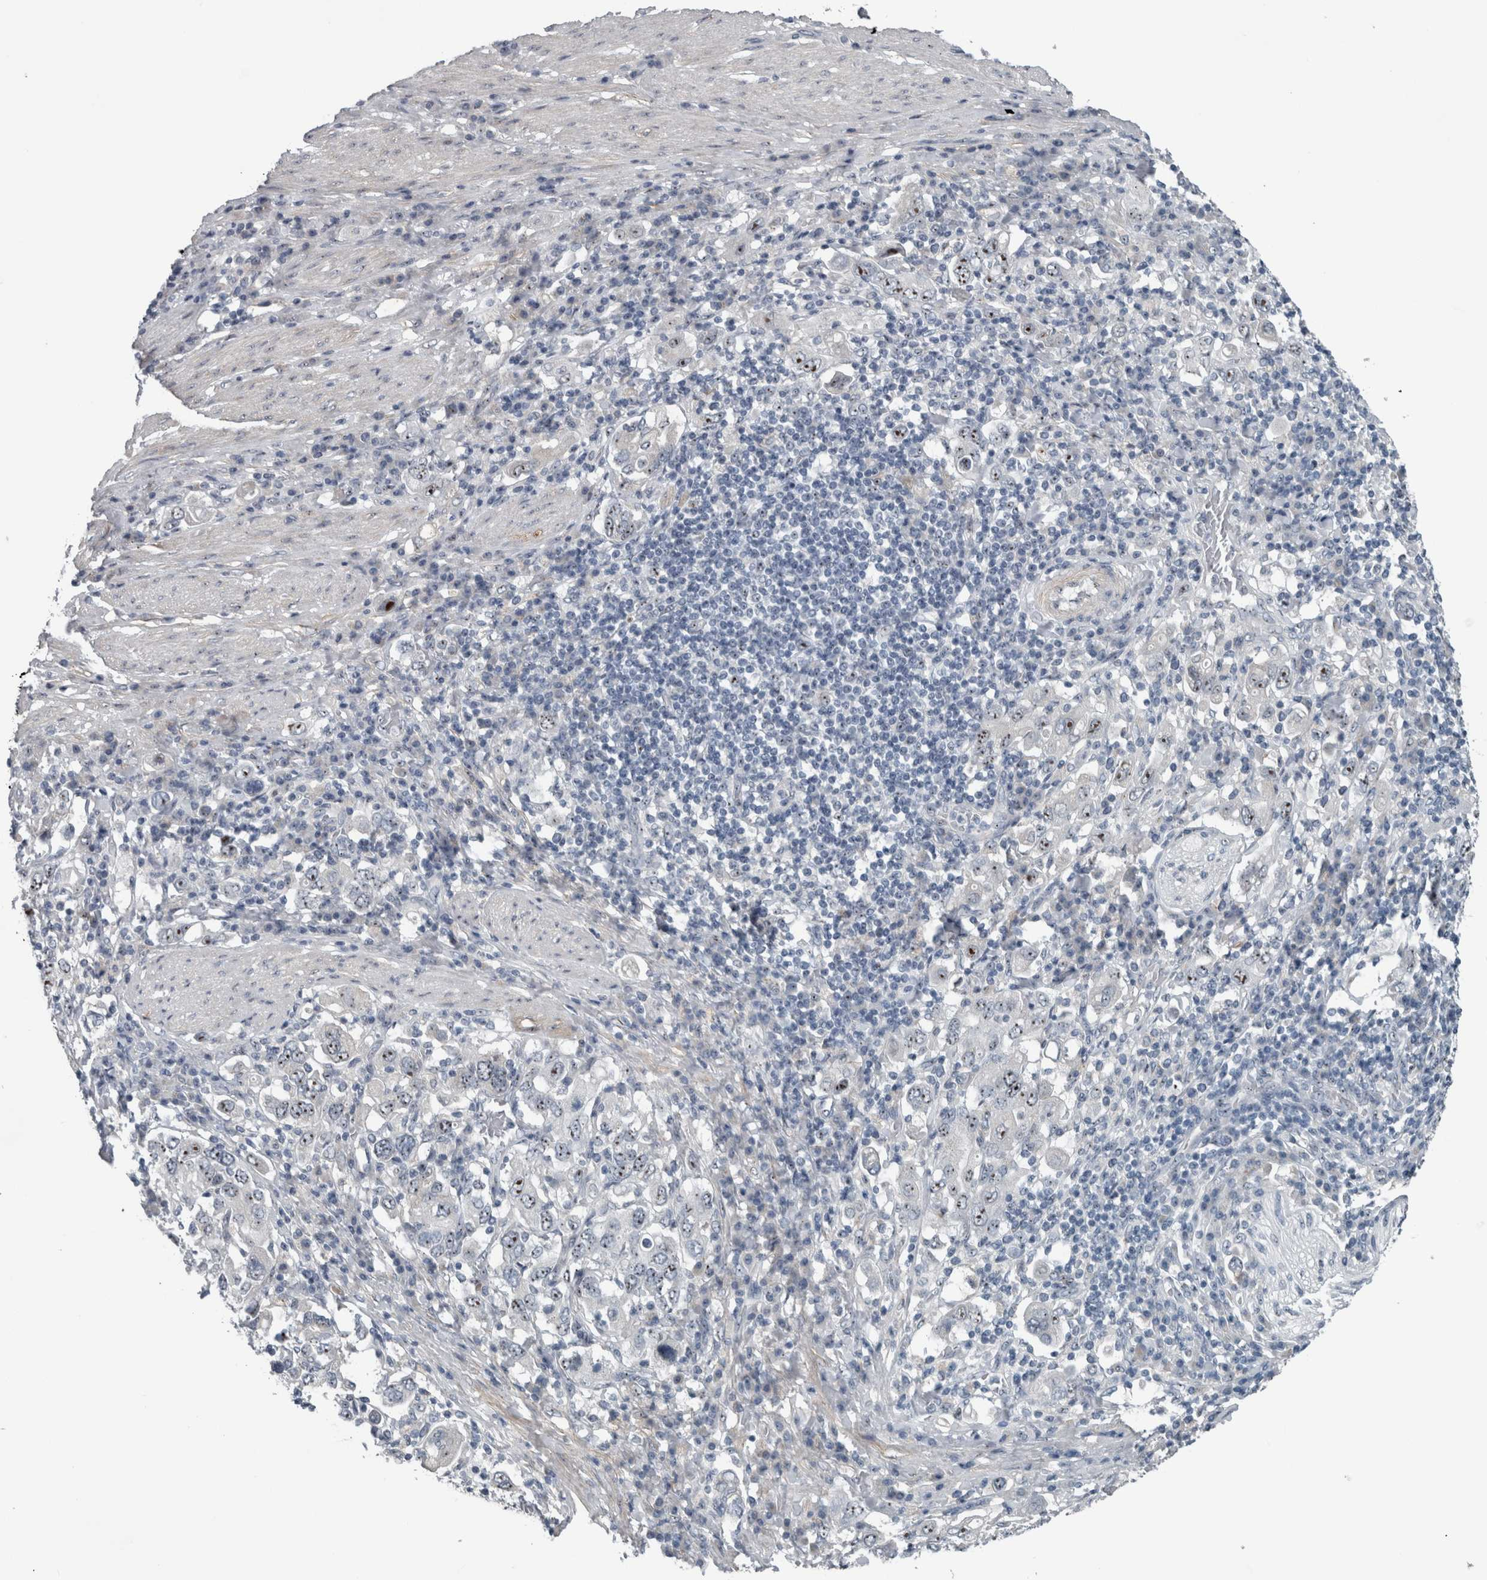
{"staining": {"intensity": "moderate", "quantity": "25%-75%", "location": "nuclear"}, "tissue": "stomach cancer", "cell_type": "Tumor cells", "image_type": "cancer", "snomed": [{"axis": "morphology", "description": "Adenocarcinoma, NOS"}, {"axis": "topography", "description": "Stomach, upper"}], "caption": "The image demonstrates staining of adenocarcinoma (stomach), revealing moderate nuclear protein staining (brown color) within tumor cells.", "gene": "UTP6", "patient": {"sex": "male", "age": 62}}